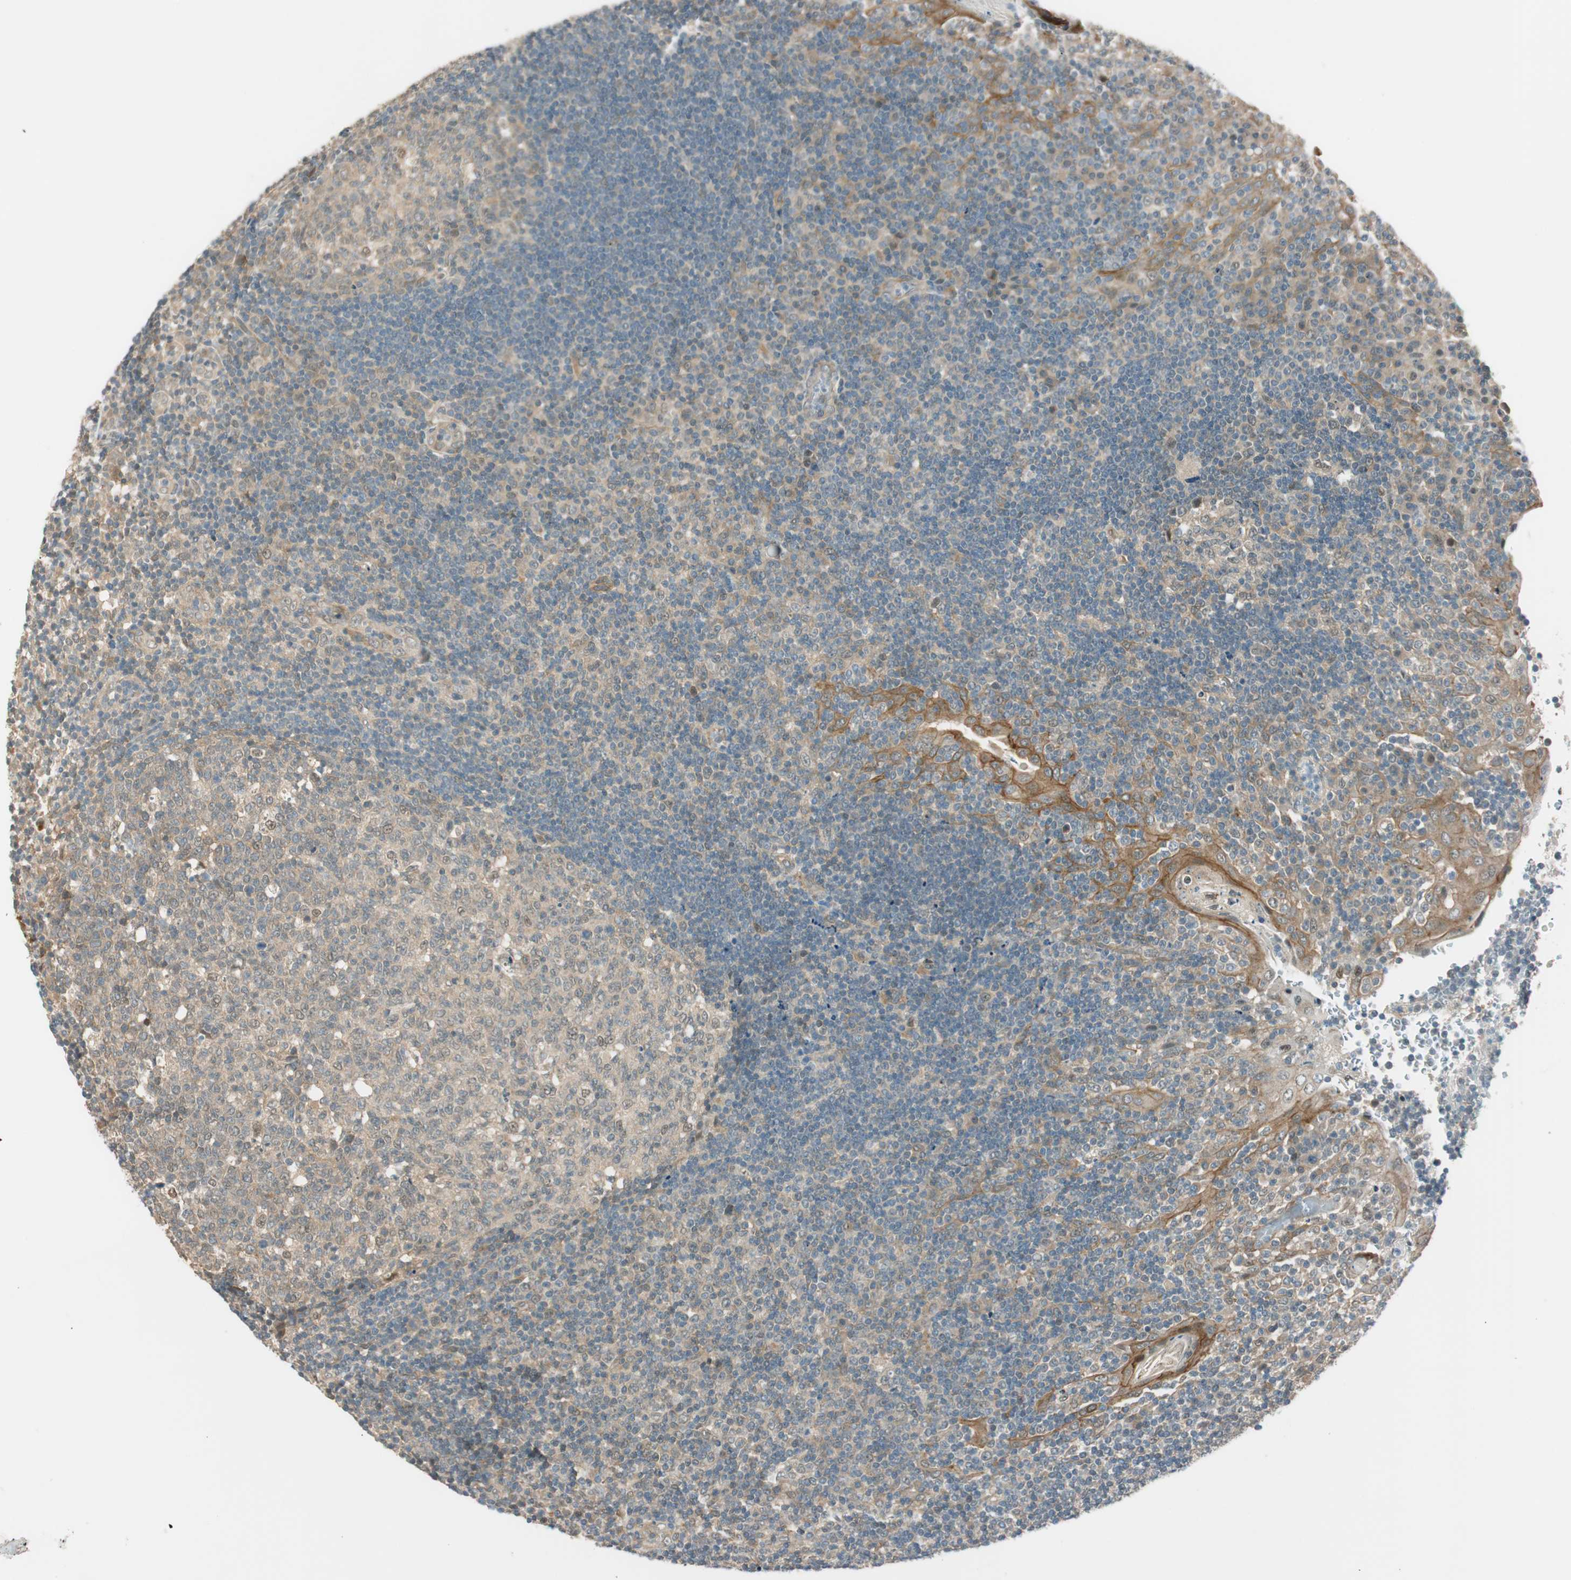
{"staining": {"intensity": "moderate", "quantity": ">75%", "location": "cytoplasmic/membranous,nuclear"}, "tissue": "tonsil", "cell_type": "Germinal center cells", "image_type": "normal", "snomed": [{"axis": "morphology", "description": "Normal tissue, NOS"}, {"axis": "topography", "description": "Tonsil"}], "caption": "Immunohistochemistry (IHC) of normal tonsil exhibits medium levels of moderate cytoplasmic/membranous,nuclear expression in about >75% of germinal center cells. The staining is performed using DAB brown chromogen to label protein expression. The nuclei are counter-stained blue using hematoxylin.", "gene": "PSMD8", "patient": {"sex": "female", "age": 40}}